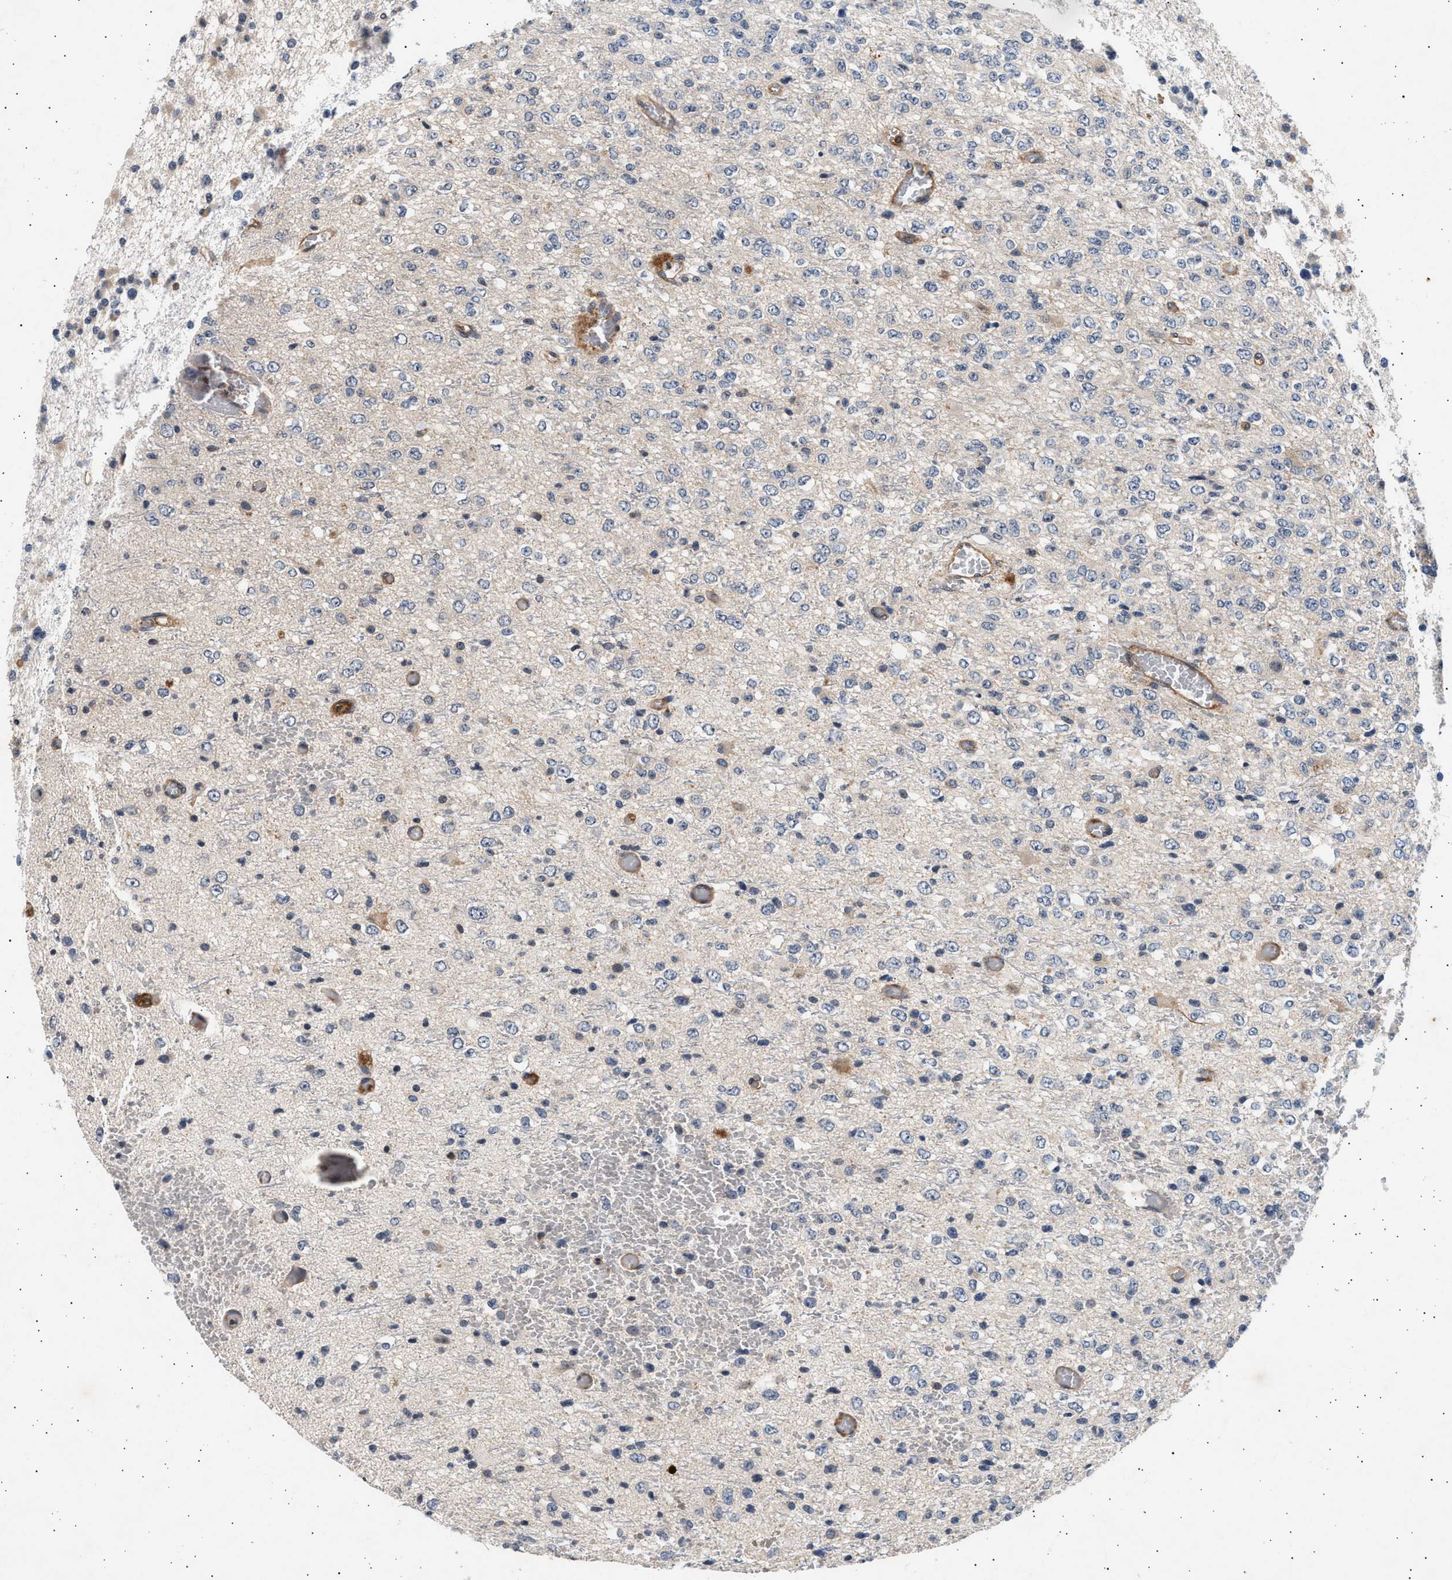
{"staining": {"intensity": "negative", "quantity": "none", "location": "none"}, "tissue": "glioma", "cell_type": "Tumor cells", "image_type": "cancer", "snomed": [{"axis": "morphology", "description": "Glioma, malignant, High grade"}, {"axis": "topography", "description": "pancreas cauda"}], "caption": "This photomicrograph is of malignant high-grade glioma stained with immunohistochemistry to label a protein in brown with the nuclei are counter-stained blue. There is no positivity in tumor cells.", "gene": "GRAP2", "patient": {"sex": "male", "age": 60}}